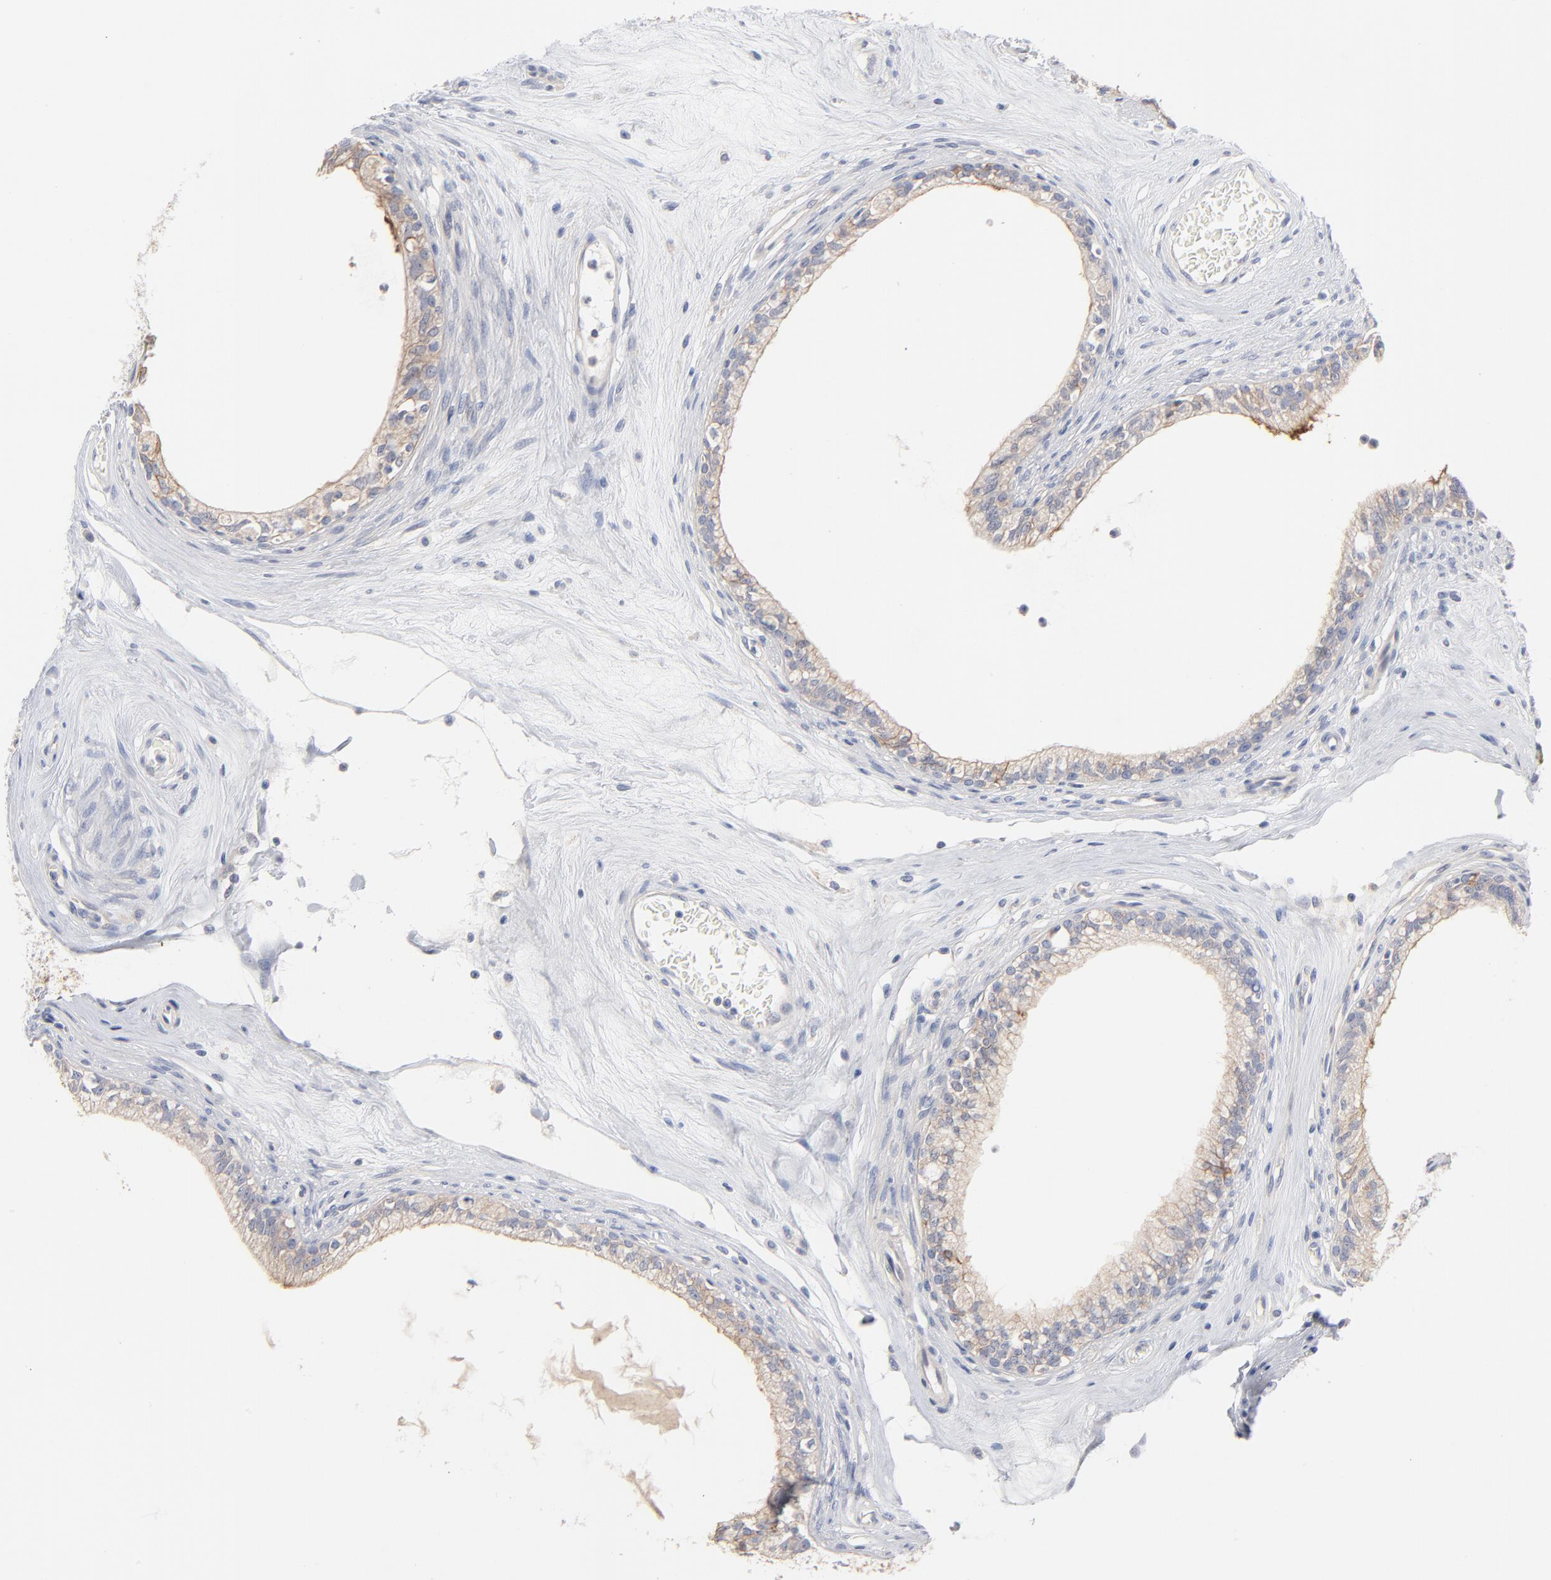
{"staining": {"intensity": "strong", "quantity": "25%-75%", "location": "cytoplasmic/membranous"}, "tissue": "epididymis", "cell_type": "Glandular cells", "image_type": "normal", "snomed": [{"axis": "morphology", "description": "Normal tissue, NOS"}, {"axis": "morphology", "description": "Inflammation, NOS"}, {"axis": "topography", "description": "Epididymis"}], "caption": "The image demonstrates staining of normal epididymis, revealing strong cytoplasmic/membranous protein positivity (brown color) within glandular cells. (DAB IHC with brightfield microscopy, high magnification).", "gene": "SLC16A1", "patient": {"sex": "male", "age": 84}}